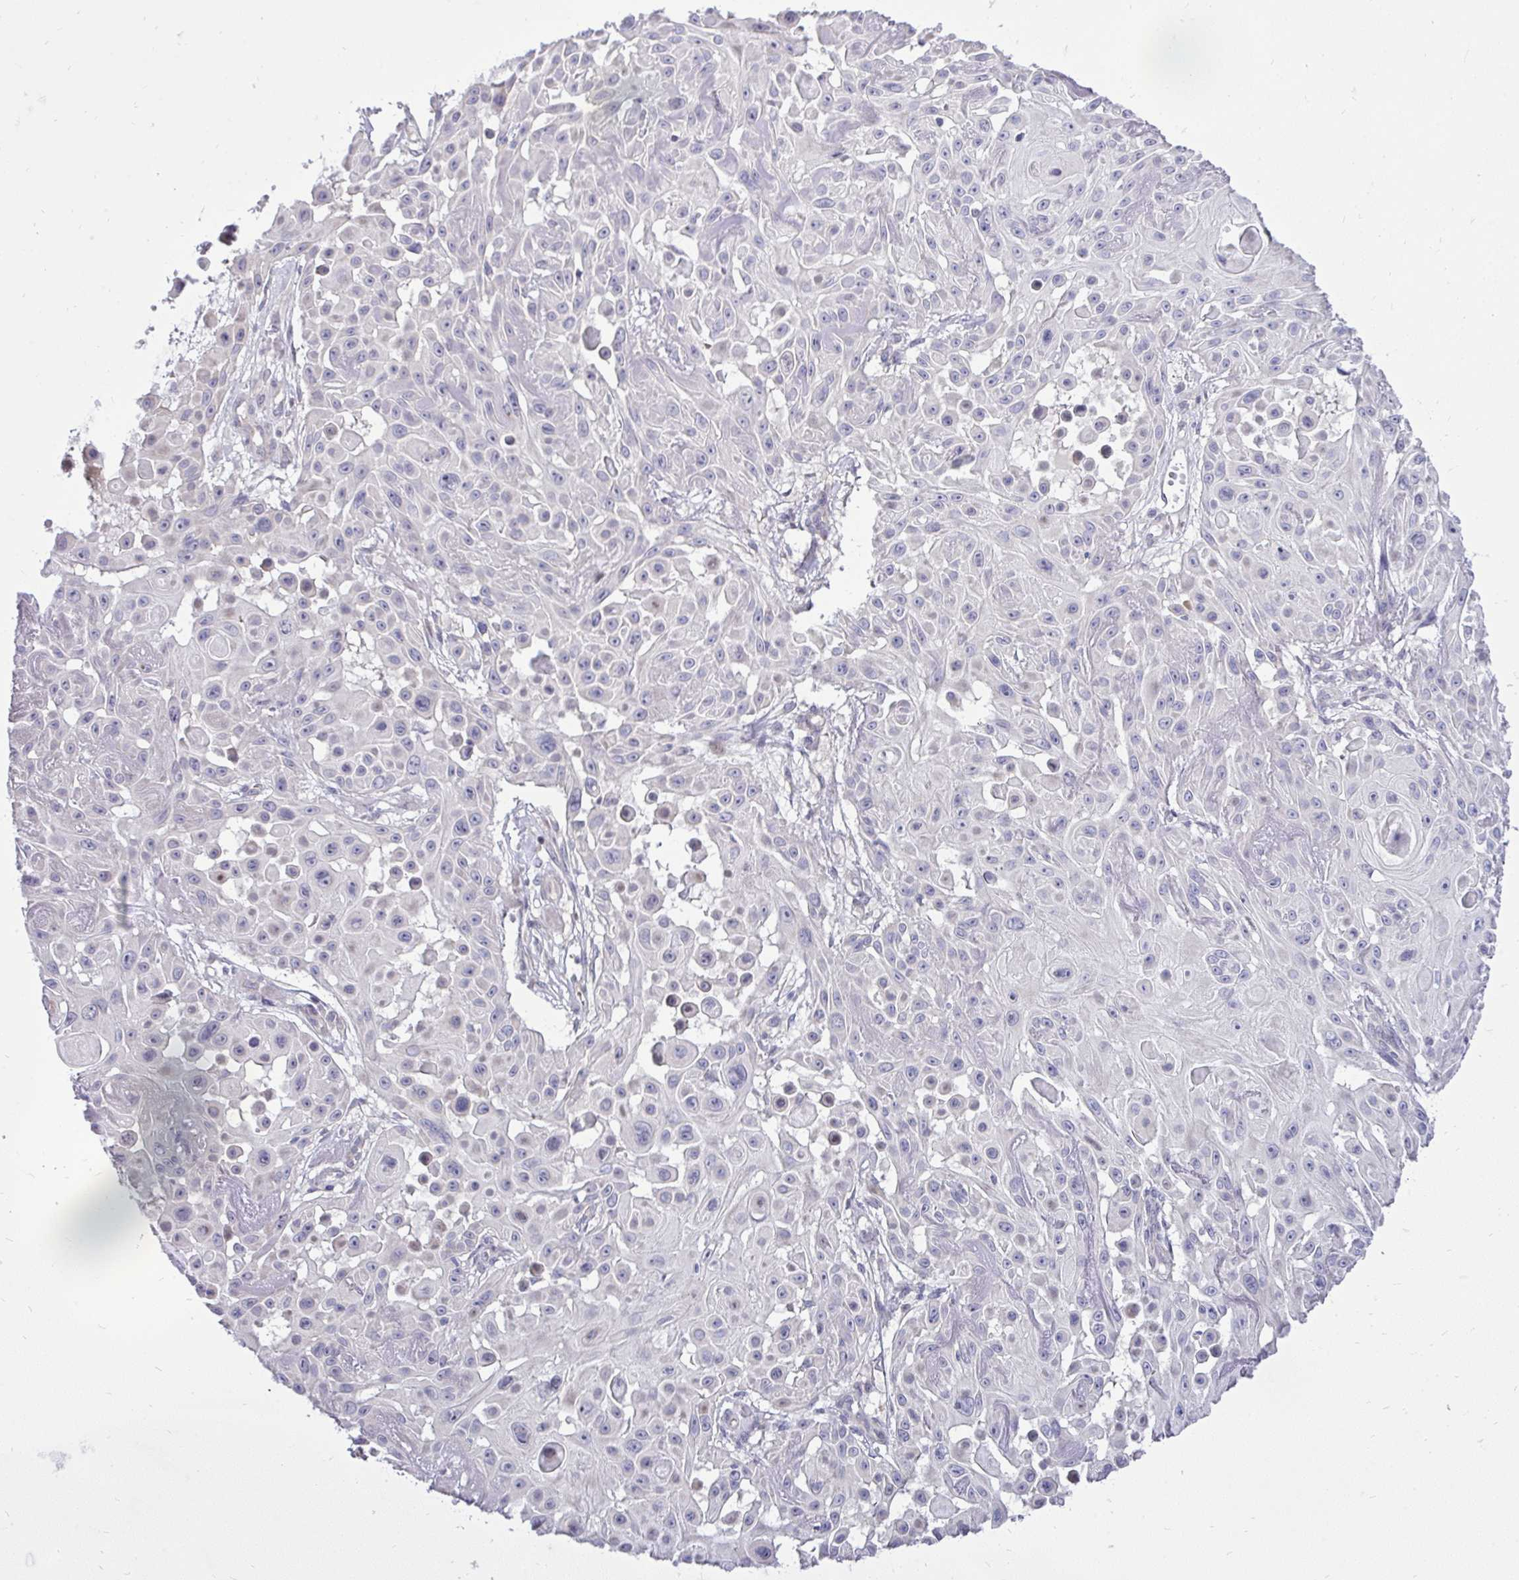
{"staining": {"intensity": "negative", "quantity": "none", "location": "none"}, "tissue": "skin cancer", "cell_type": "Tumor cells", "image_type": "cancer", "snomed": [{"axis": "morphology", "description": "Squamous cell carcinoma, NOS"}, {"axis": "topography", "description": "Skin"}], "caption": "DAB immunohistochemical staining of human skin squamous cell carcinoma shows no significant positivity in tumor cells.", "gene": "OR8D1", "patient": {"sex": "male", "age": 91}}